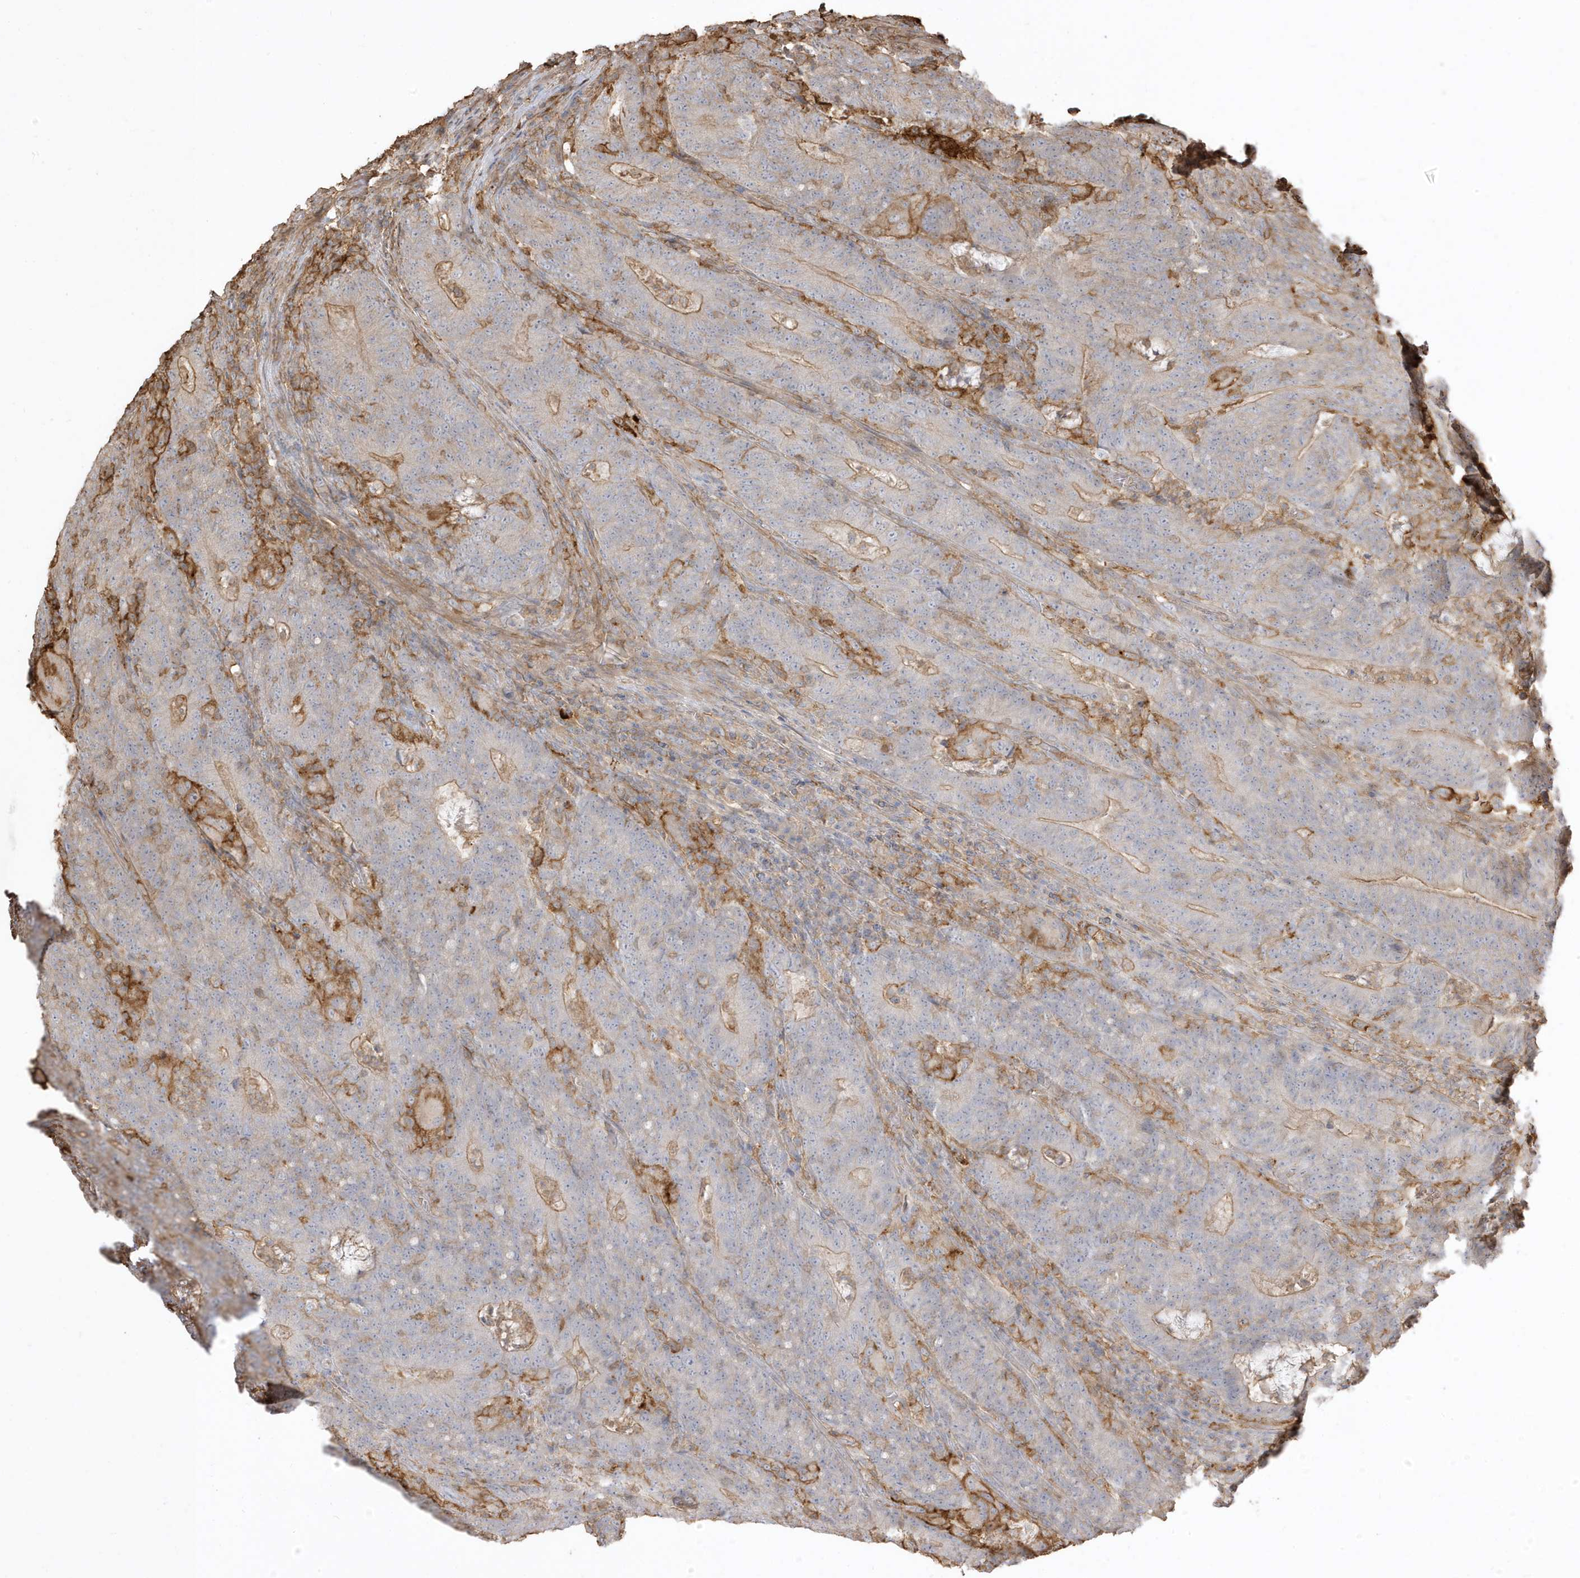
{"staining": {"intensity": "moderate", "quantity": "<25%", "location": "cytoplasmic/membranous"}, "tissue": "colorectal cancer", "cell_type": "Tumor cells", "image_type": "cancer", "snomed": [{"axis": "morphology", "description": "Normal tissue, NOS"}, {"axis": "morphology", "description": "Adenocarcinoma, NOS"}, {"axis": "topography", "description": "Colon"}], "caption": "Human colorectal cancer (adenocarcinoma) stained with a protein marker demonstrates moderate staining in tumor cells.", "gene": "ZBTB8A", "patient": {"sex": "female", "age": 75}}